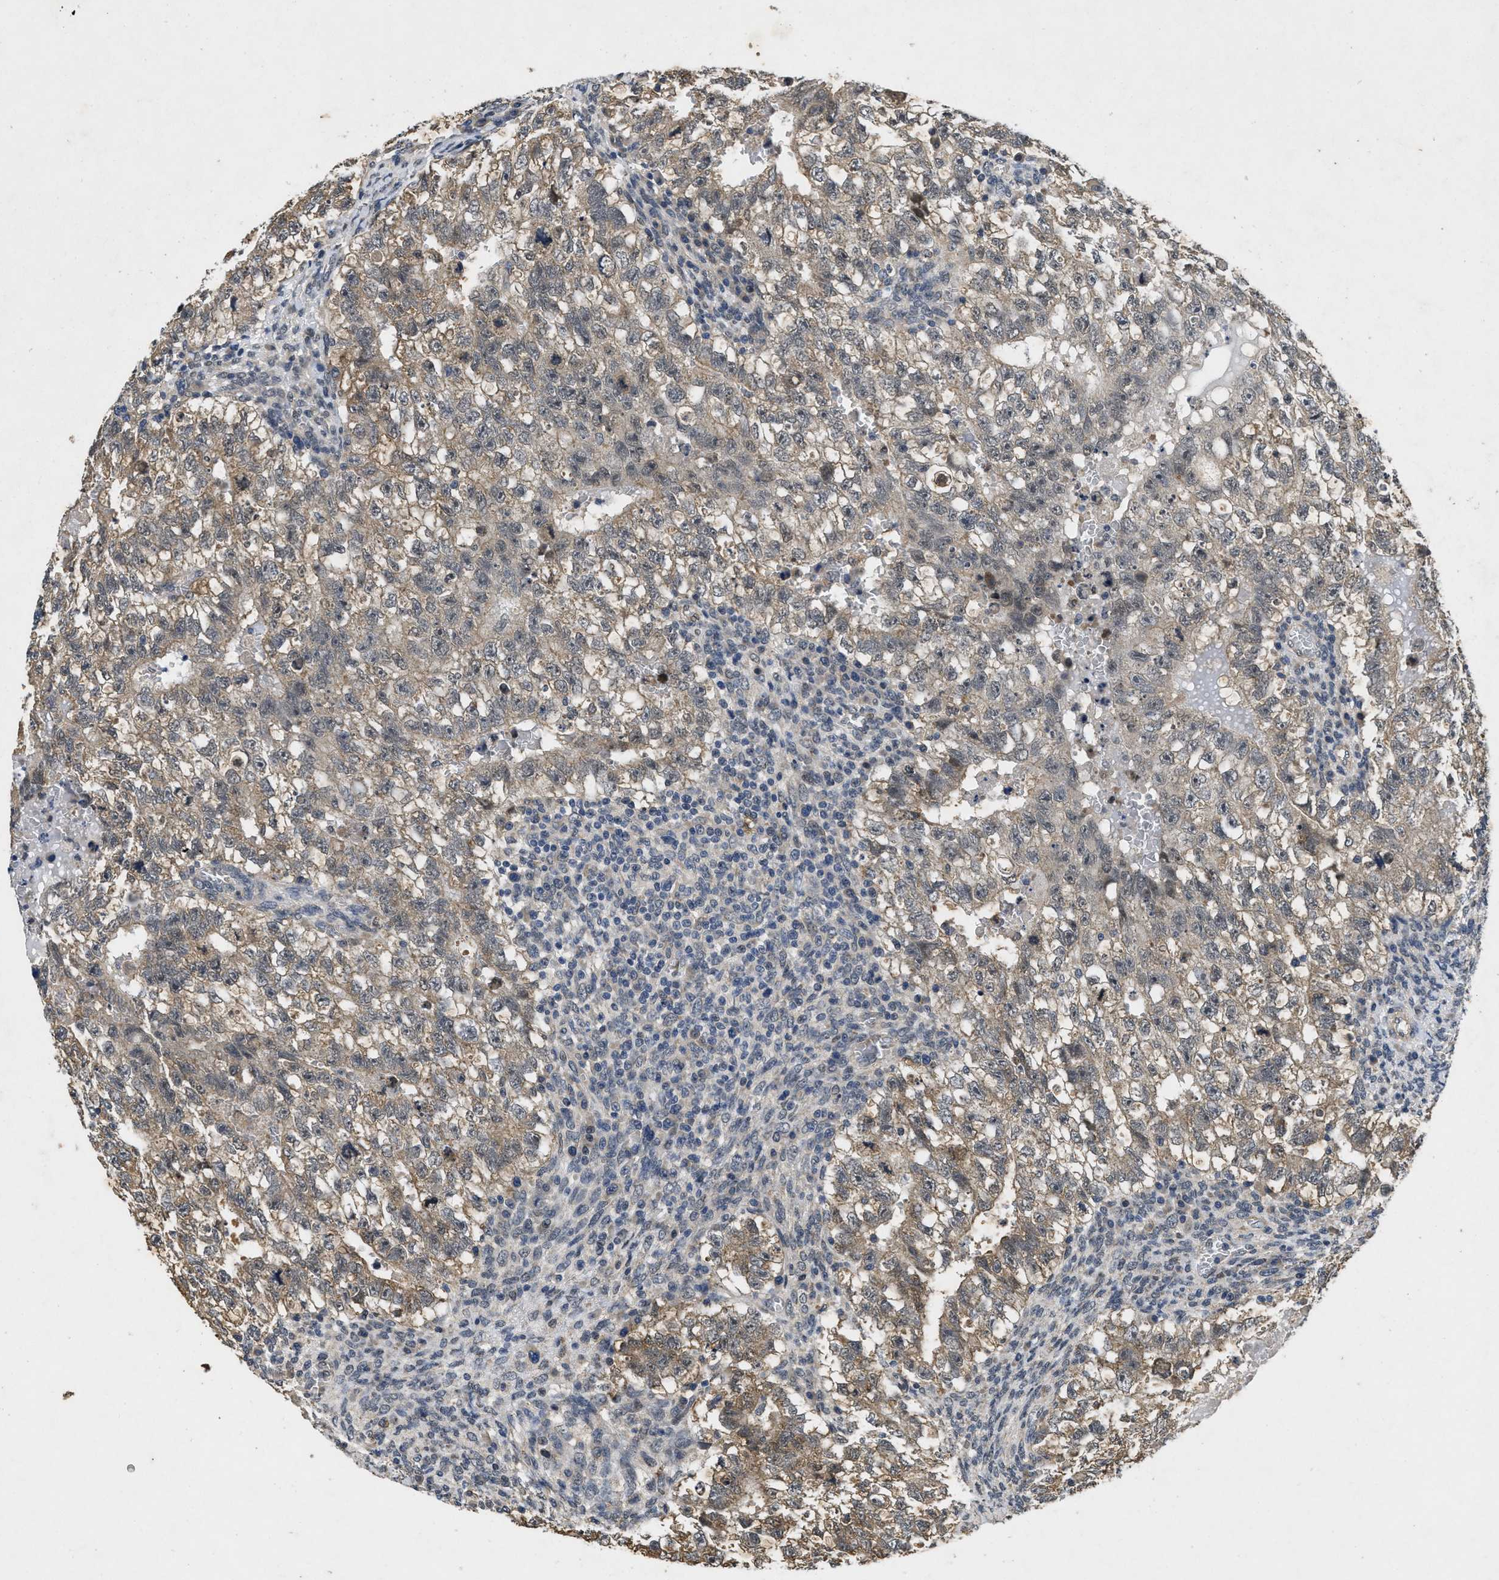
{"staining": {"intensity": "weak", "quantity": ">75%", "location": "cytoplasmic/membranous"}, "tissue": "testis cancer", "cell_type": "Tumor cells", "image_type": "cancer", "snomed": [{"axis": "morphology", "description": "Seminoma, NOS"}, {"axis": "morphology", "description": "Carcinoma, Embryonal, NOS"}, {"axis": "topography", "description": "Testis"}], "caption": "The immunohistochemical stain shows weak cytoplasmic/membranous staining in tumor cells of testis cancer (embryonal carcinoma) tissue.", "gene": "PAPOLG", "patient": {"sex": "male", "age": 38}}